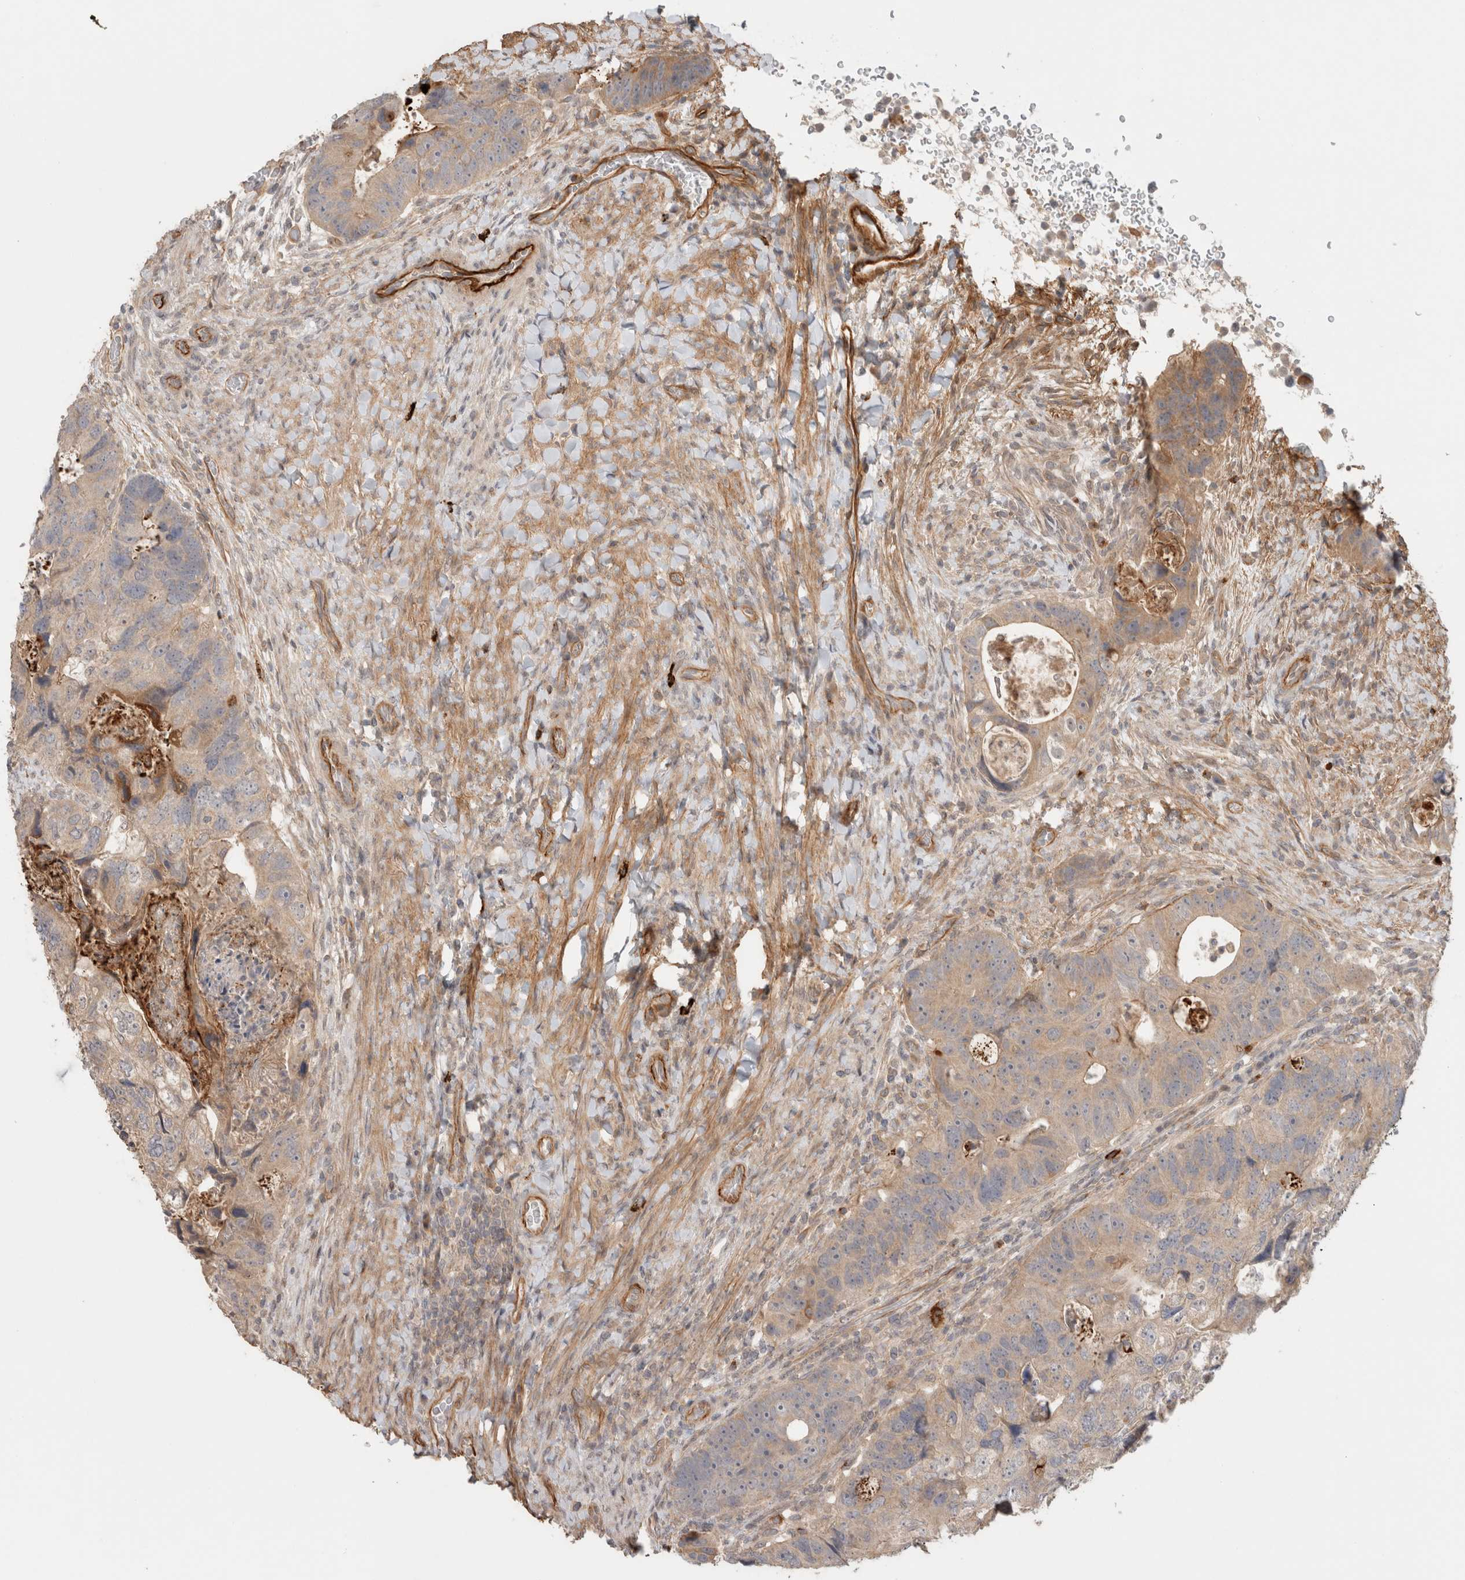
{"staining": {"intensity": "weak", "quantity": ">75%", "location": "cytoplasmic/membranous"}, "tissue": "colorectal cancer", "cell_type": "Tumor cells", "image_type": "cancer", "snomed": [{"axis": "morphology", "description": "Adenocarcinoma, NOS"}, {"axis": "topography", "description": "Rectum"}], "caption": "High-power microscopy captured an IHC histopathology image of colorectal adenocarcinoma, revealing weak cytoplasmic/membranous staining in about >75% of tumor cells. (DAB (3,3'-diaminobenzidine) IHC with brightfield microscopy, high magnification).", "gene": "HSPG2", "patient": {"sex": "male", "age": 59}}